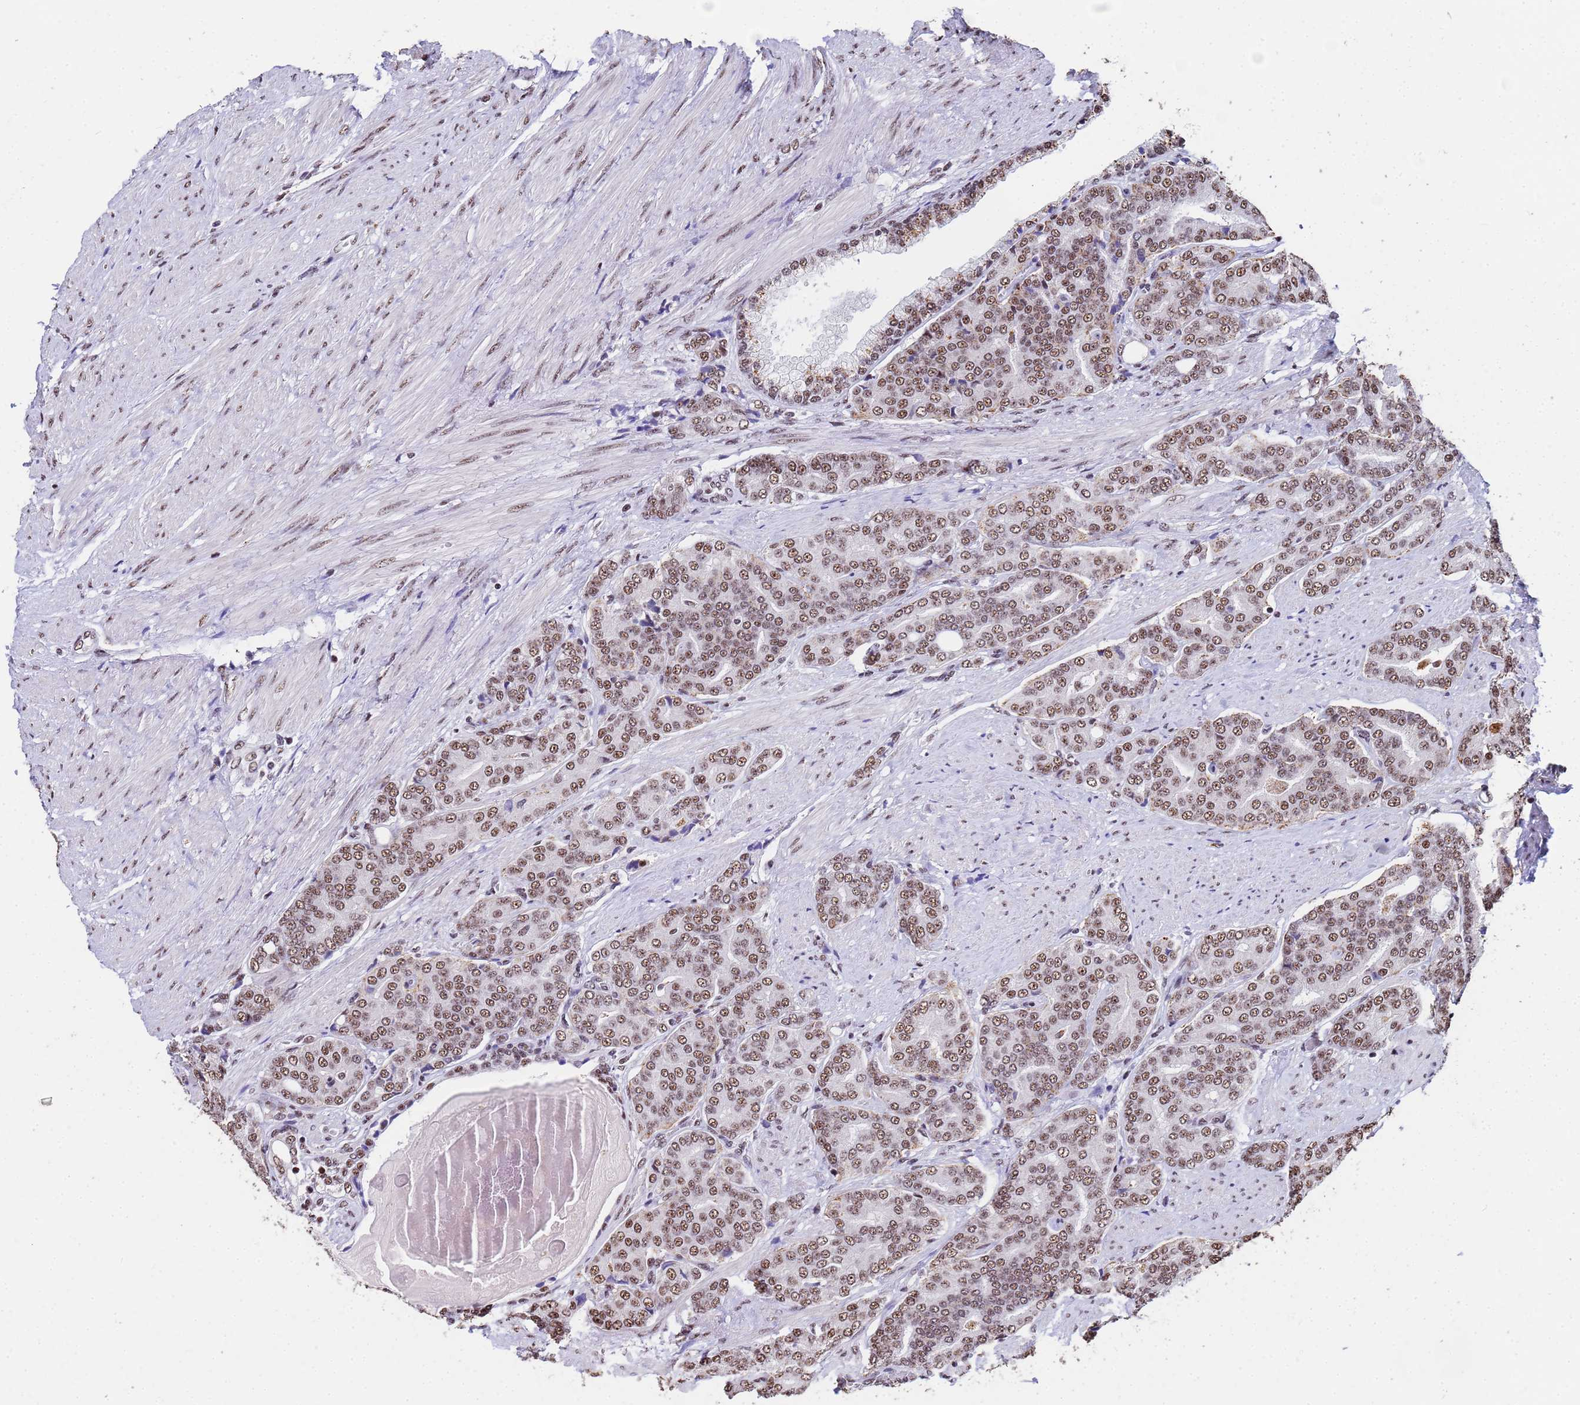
{"staining": {"intensity": "moderate", "quantity": ">75%", "location": "nuclear"}, "tissue": "prostate cancer", "cell_type": "Tumor cells", "image_type": "cancer", "snomed": [{"axis": "morphology", "description": "Adenocarcinoma, High grade"}, {"axis": "topography", "description": "Prostate"}], "caption": "Protein staining of high-grade adenocarcinoma (prostate) tissue shows moderate nuclear staining in approximately >75% of tumor cells.", "gene": "SF3B2", "patient": {"sex": "male", "age": 67}}